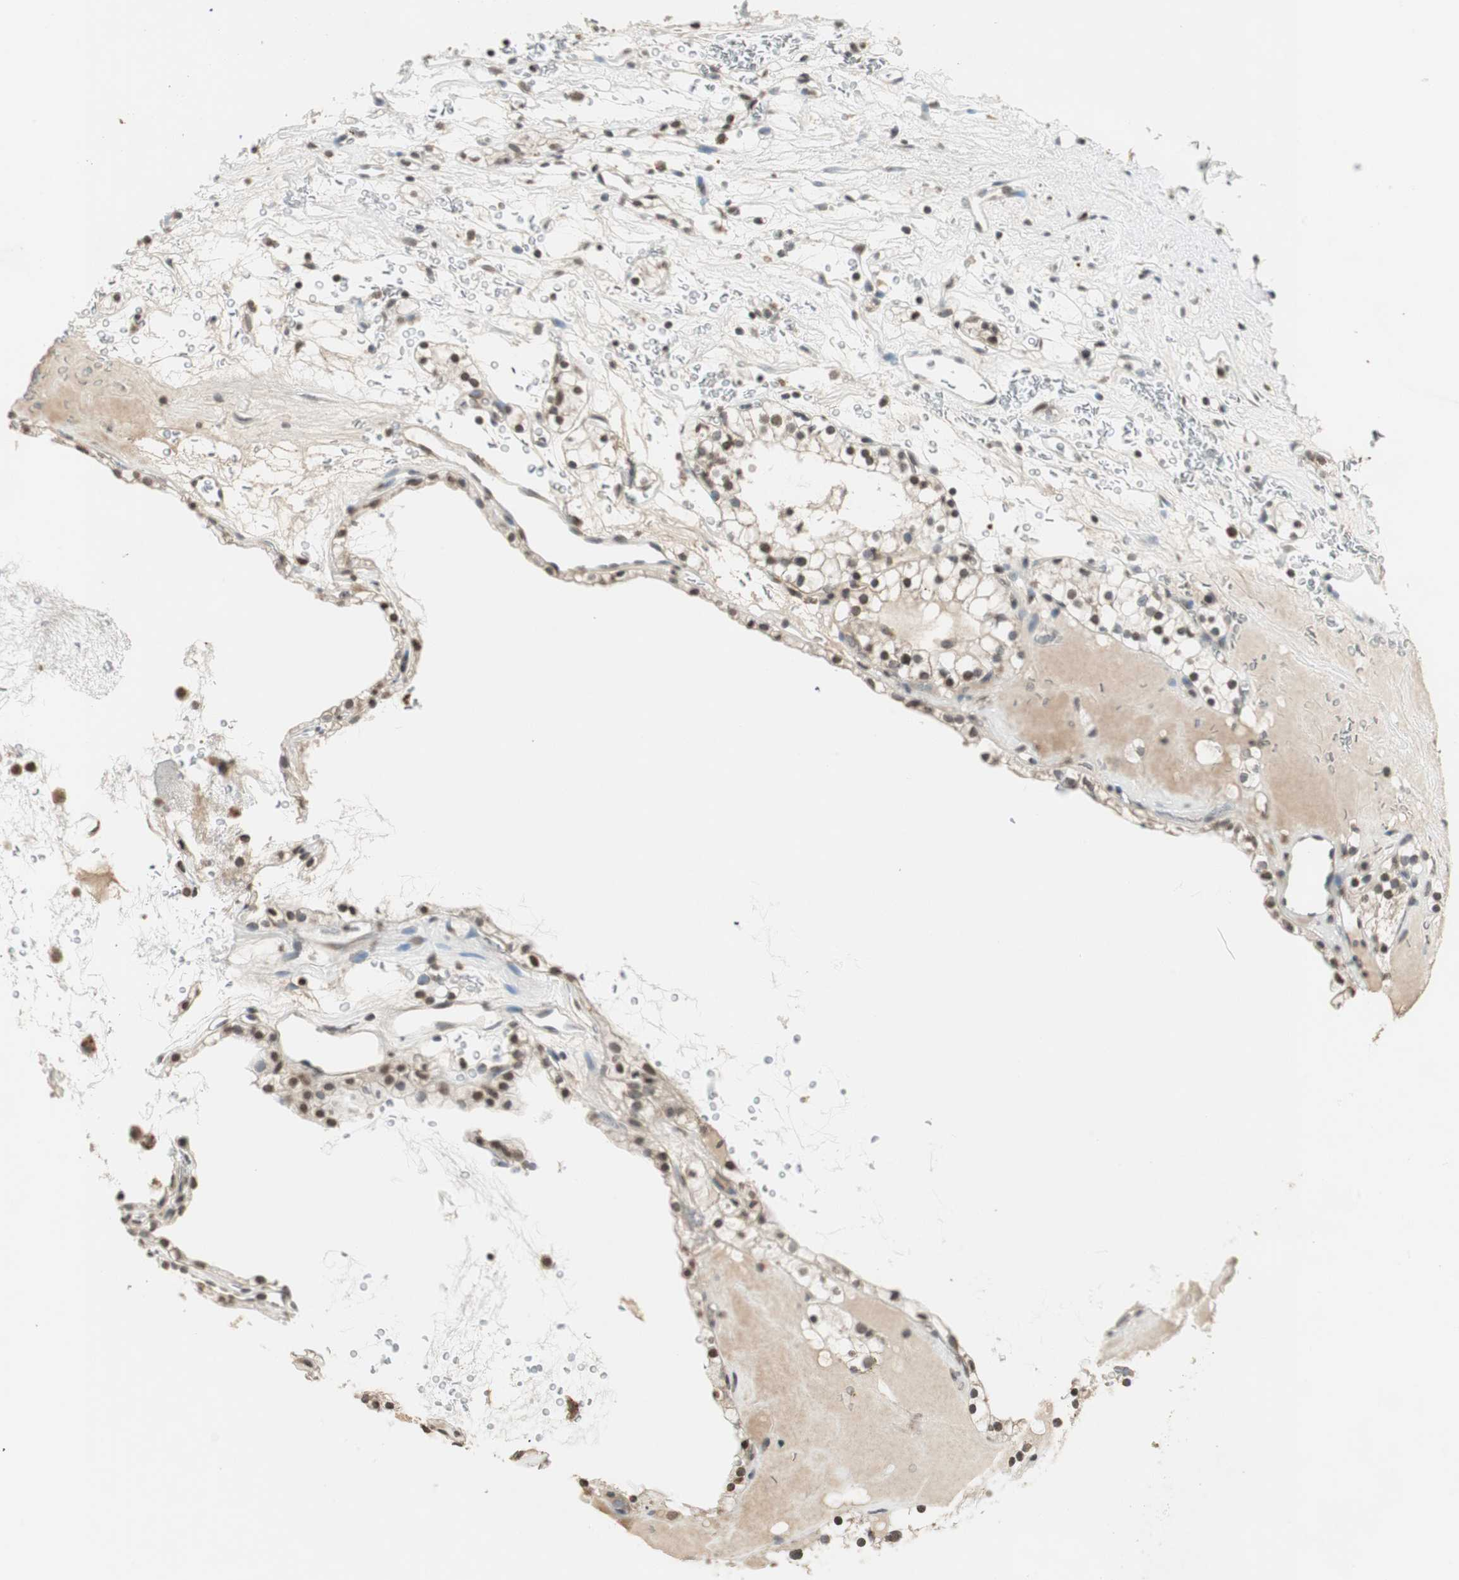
{"staining": {"intensity": "moderate", "quantity": ">75%", "location": "nuclear"}, "tissue": "renal cancer", "cell_type": "Tumor cells", "image_type": "cancer", "snomed": [{"axis": "morphology", "description": "Adenocarcinoma, NOS"}, {"axis": "topography", "description": "Kidney"}], "caption": "Human renal cancer stained with a protein marker shows moderate staining in tumor cells.", "gene": "PRELID1", "patient": {"sex": "female", "age": 41}}